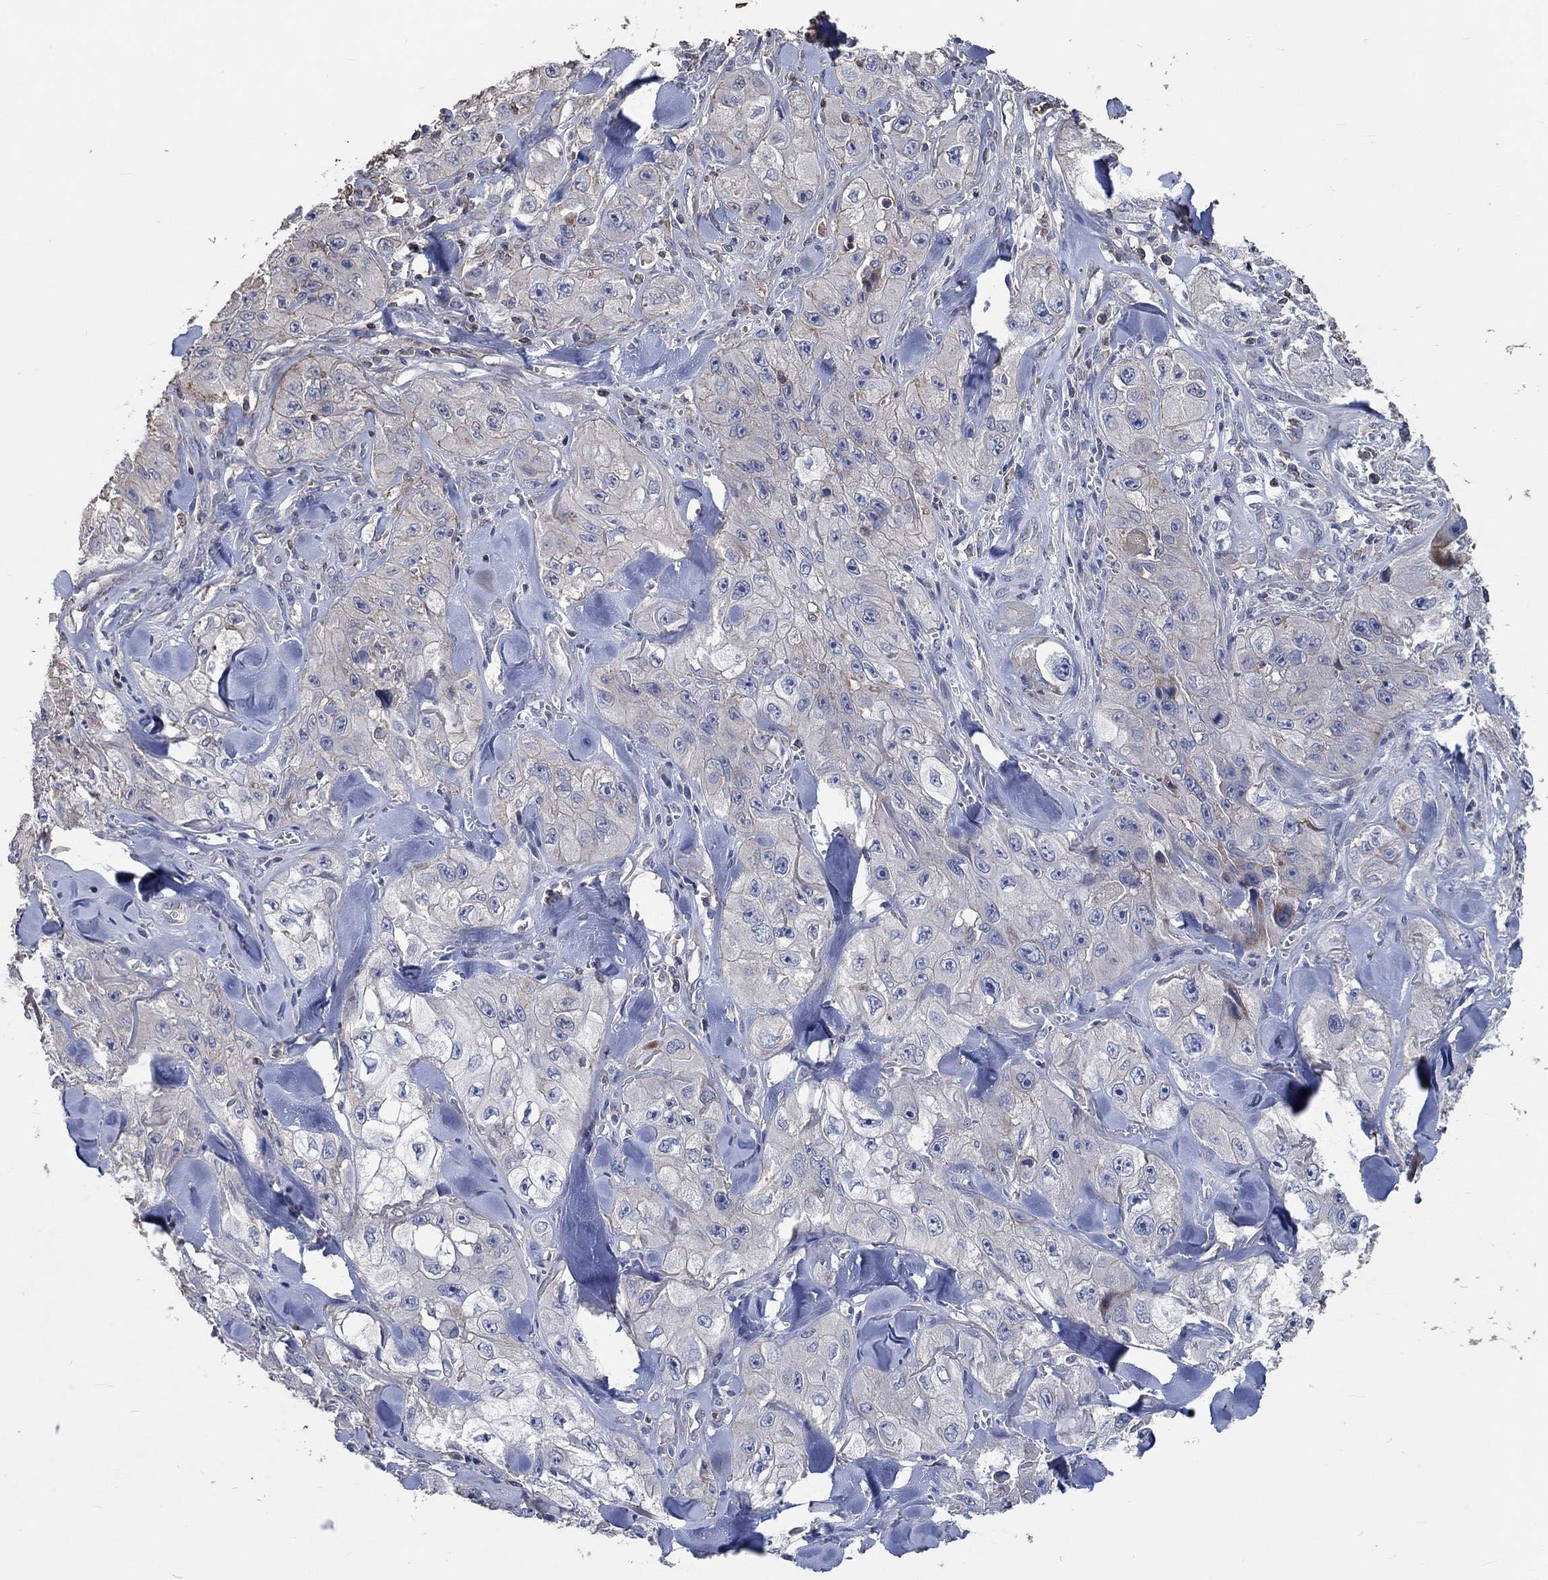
{"staining": {"intensity": "negative", "quantity": "none", "location": "none"}, "tissue": "skin cancer", "cell_type": "Tumor cells", "image_type": "cancer", "snomed": [{"axis": "morphology", "description": "Squamous cell carcinoma, NOS"}, {"axis": "topography", "description": "Skin"}, {"axis": "topography", "description": "Subcutis"}], "caption": "DAB immunohistochemical staining of skin squamous cell carcinoma shows no significant staining in tumor cells.", "gene": "TNFAIP8L3", "patient": {"sex": "male", "age": 73}}